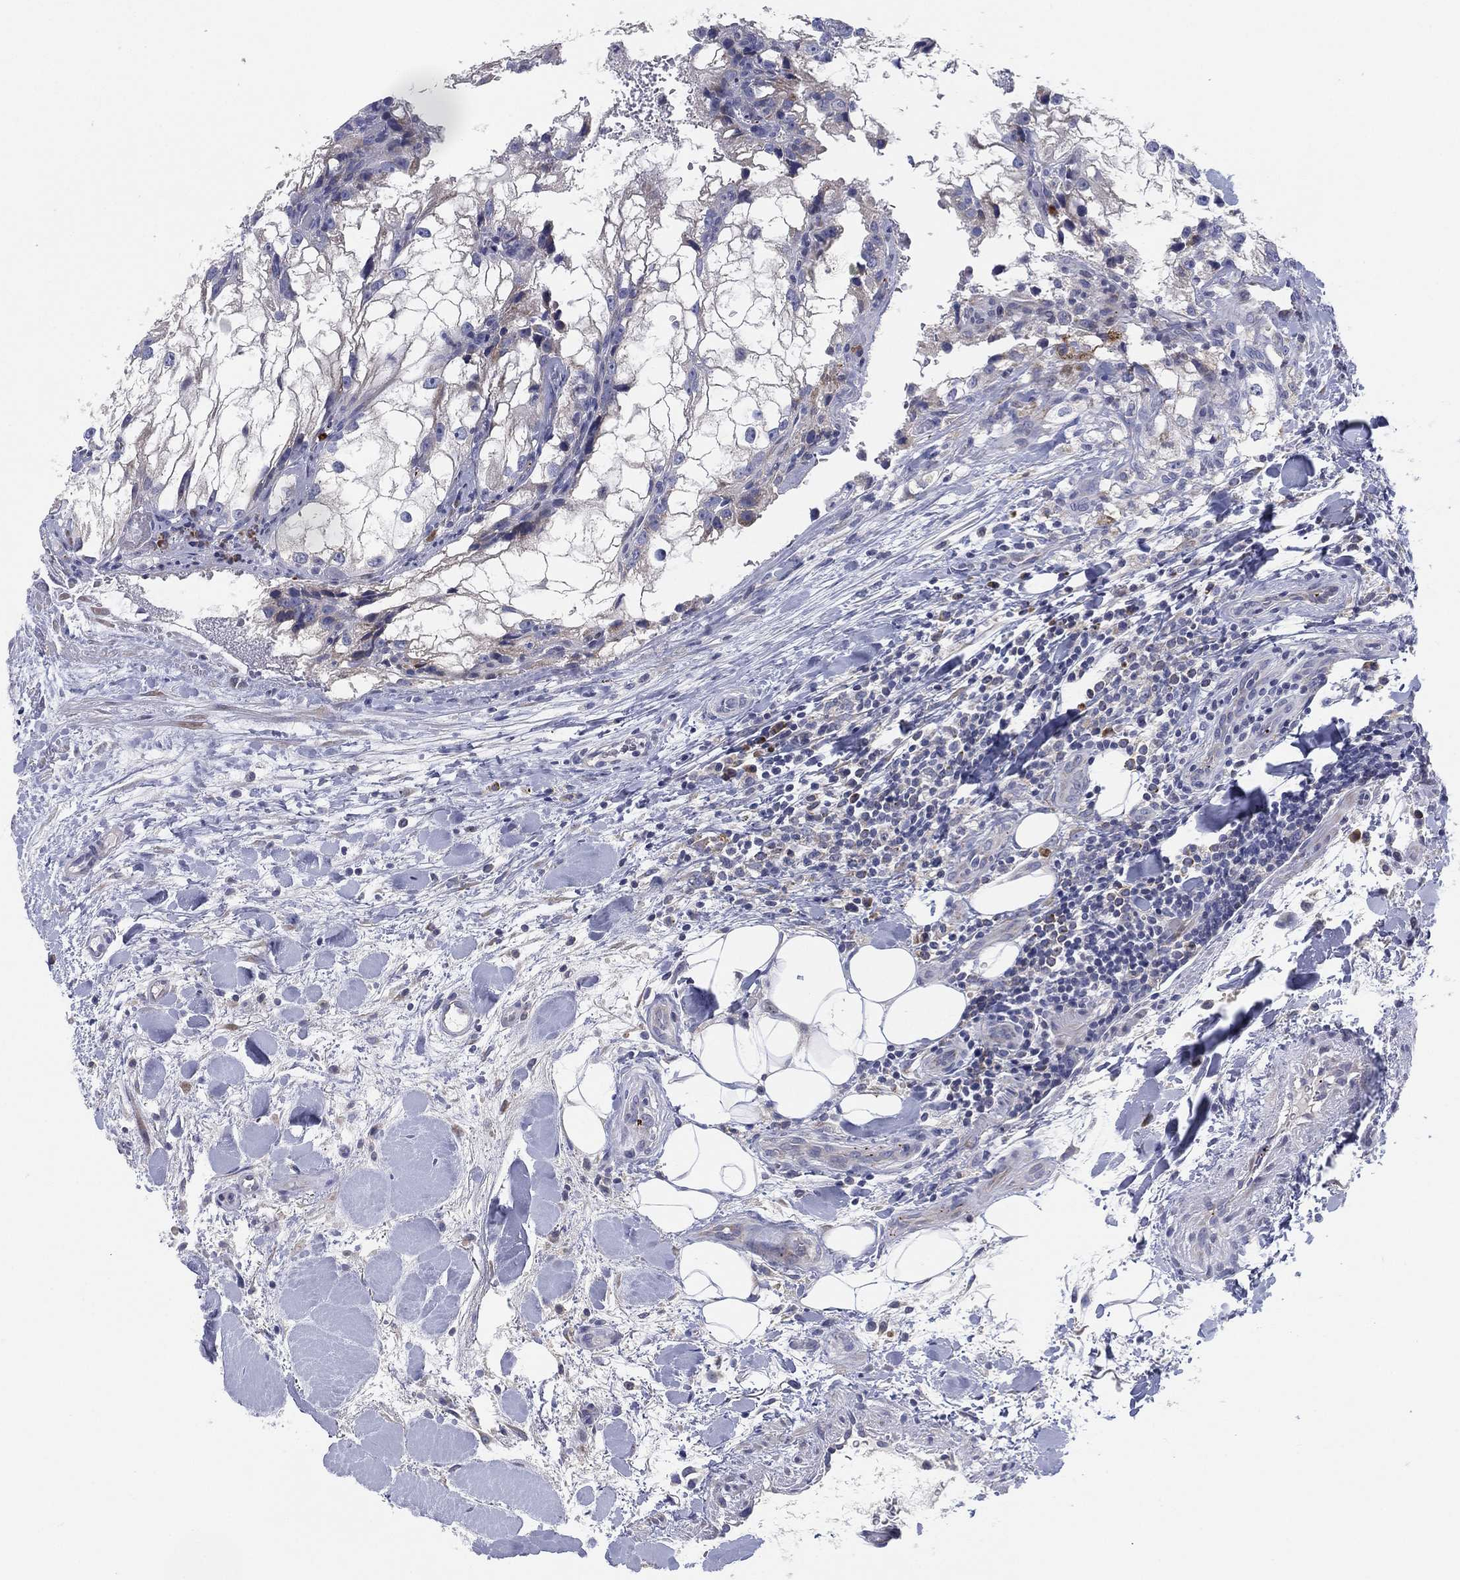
{"staining": {"intensity": "negative", "quantity": "none", "location": "none"}, "tissue": "renal cancer", "cell_type": "Tumor cells", "image_type": "cancer", "snomed": [{"axis": "morphology", "description": "Adenocarcinoma, NOS"}, {"axis": "topography", "description": "Kidney"}], "caption": "There is no significant positivity in tumor cells of renal cancer (adenocarcinoma).", "gene": "TMEM40", "patient": {"sex": "male", "age": 59}}